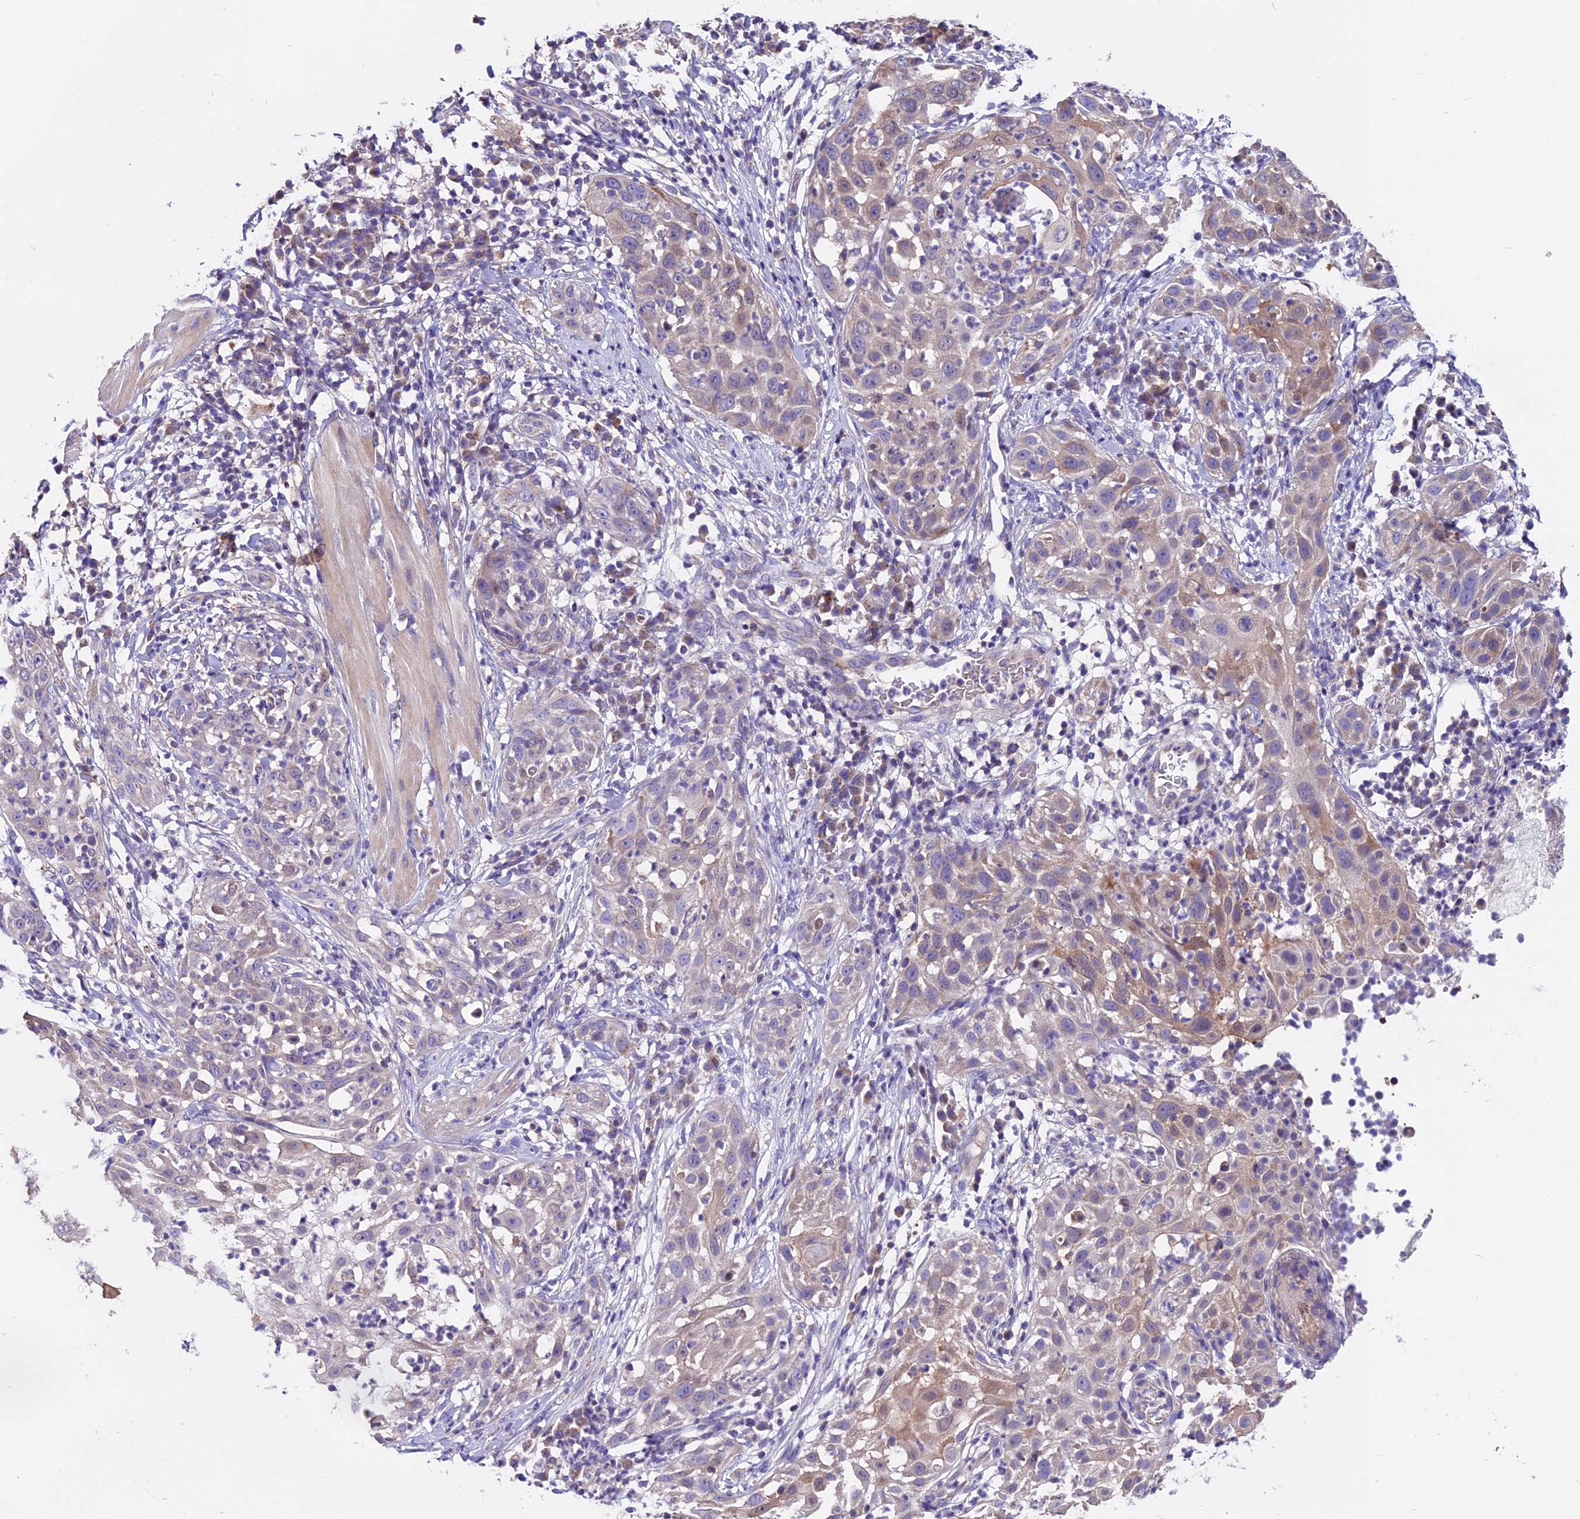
{"staining": {"intensity": "negative", "quantity": "none", "location": "none"}, "tissue": "skin cancer", "cell_type": "Tumor cells", "image_type": "cancer", "snomed": [{"axis": "morphology", "description": "Squamous cell carcinoma, NOS"}, {"axis": "topography", "description": "Skin"}], "caption": "High power microscopy histopathology image of an IHC photomicrograph of skin squamous cell carcinoma, revealing no significant expression in tumor cells.", "gene": "DDX28", "patient": {"sex": "female", "age": 44}}